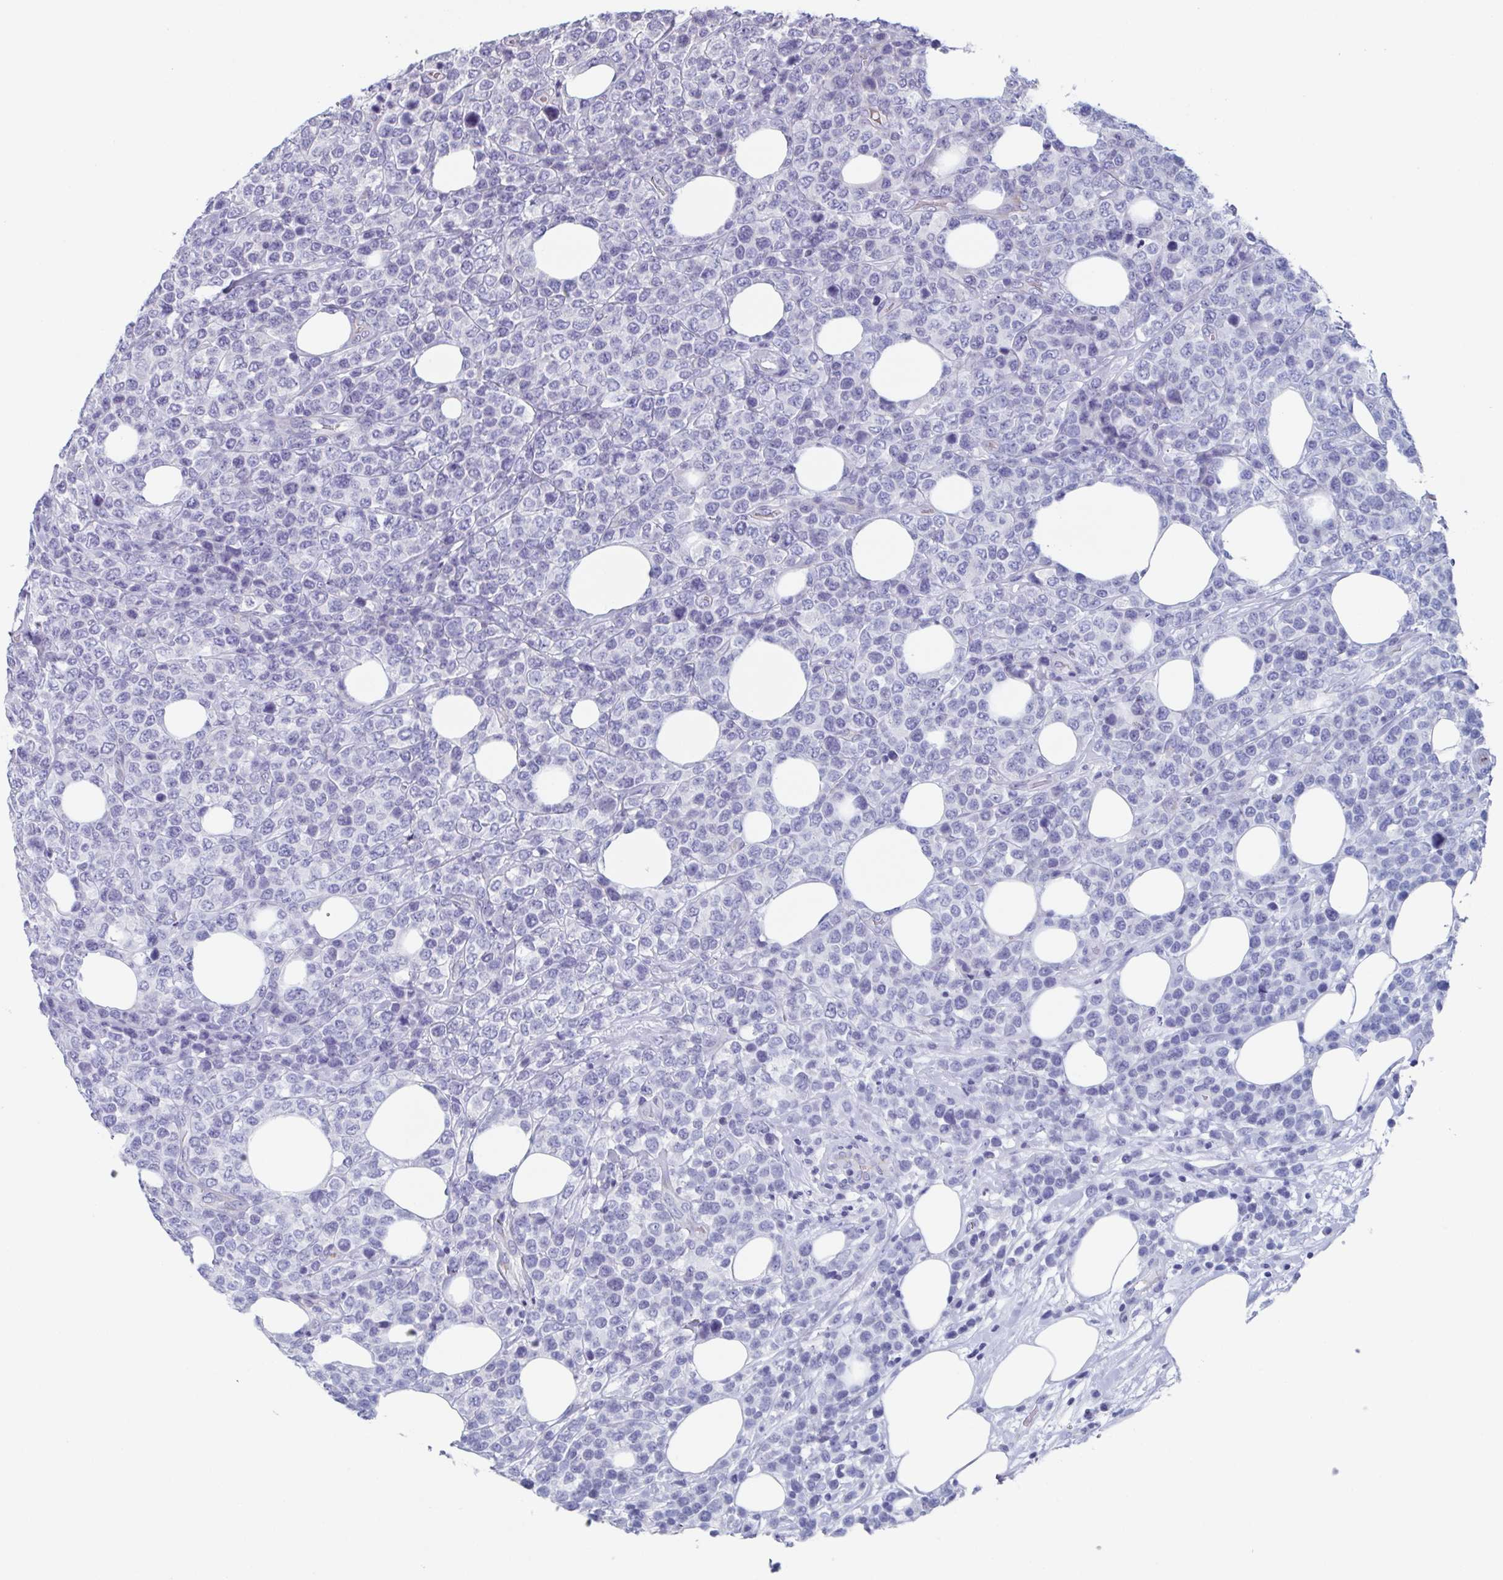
{"staining": {"intensity": "negative", "quantity": "none", "location": "none"}, "tissue": "lymphoma", "cell_type": "Tumor cells", "image_type": "cancer", "snomed": [{"axis": "morphology", "description": "Malignant lymphoma, non-Hodgkin's type, High grade"}, {"axis": "topography", "description": "Soft tissue"}], "caption": "DAB (3,3'-diaminobenzidine) immunohistochemical staining of human lymphoma exhibits no significant expression in tumor cells. (DAB (3,3'-diaminobenzidine) immunohistochemistry (IHC) with hematoxylin counter stain).", "gene": "BPI", "patient": {"sex": "female", "age": 56}}